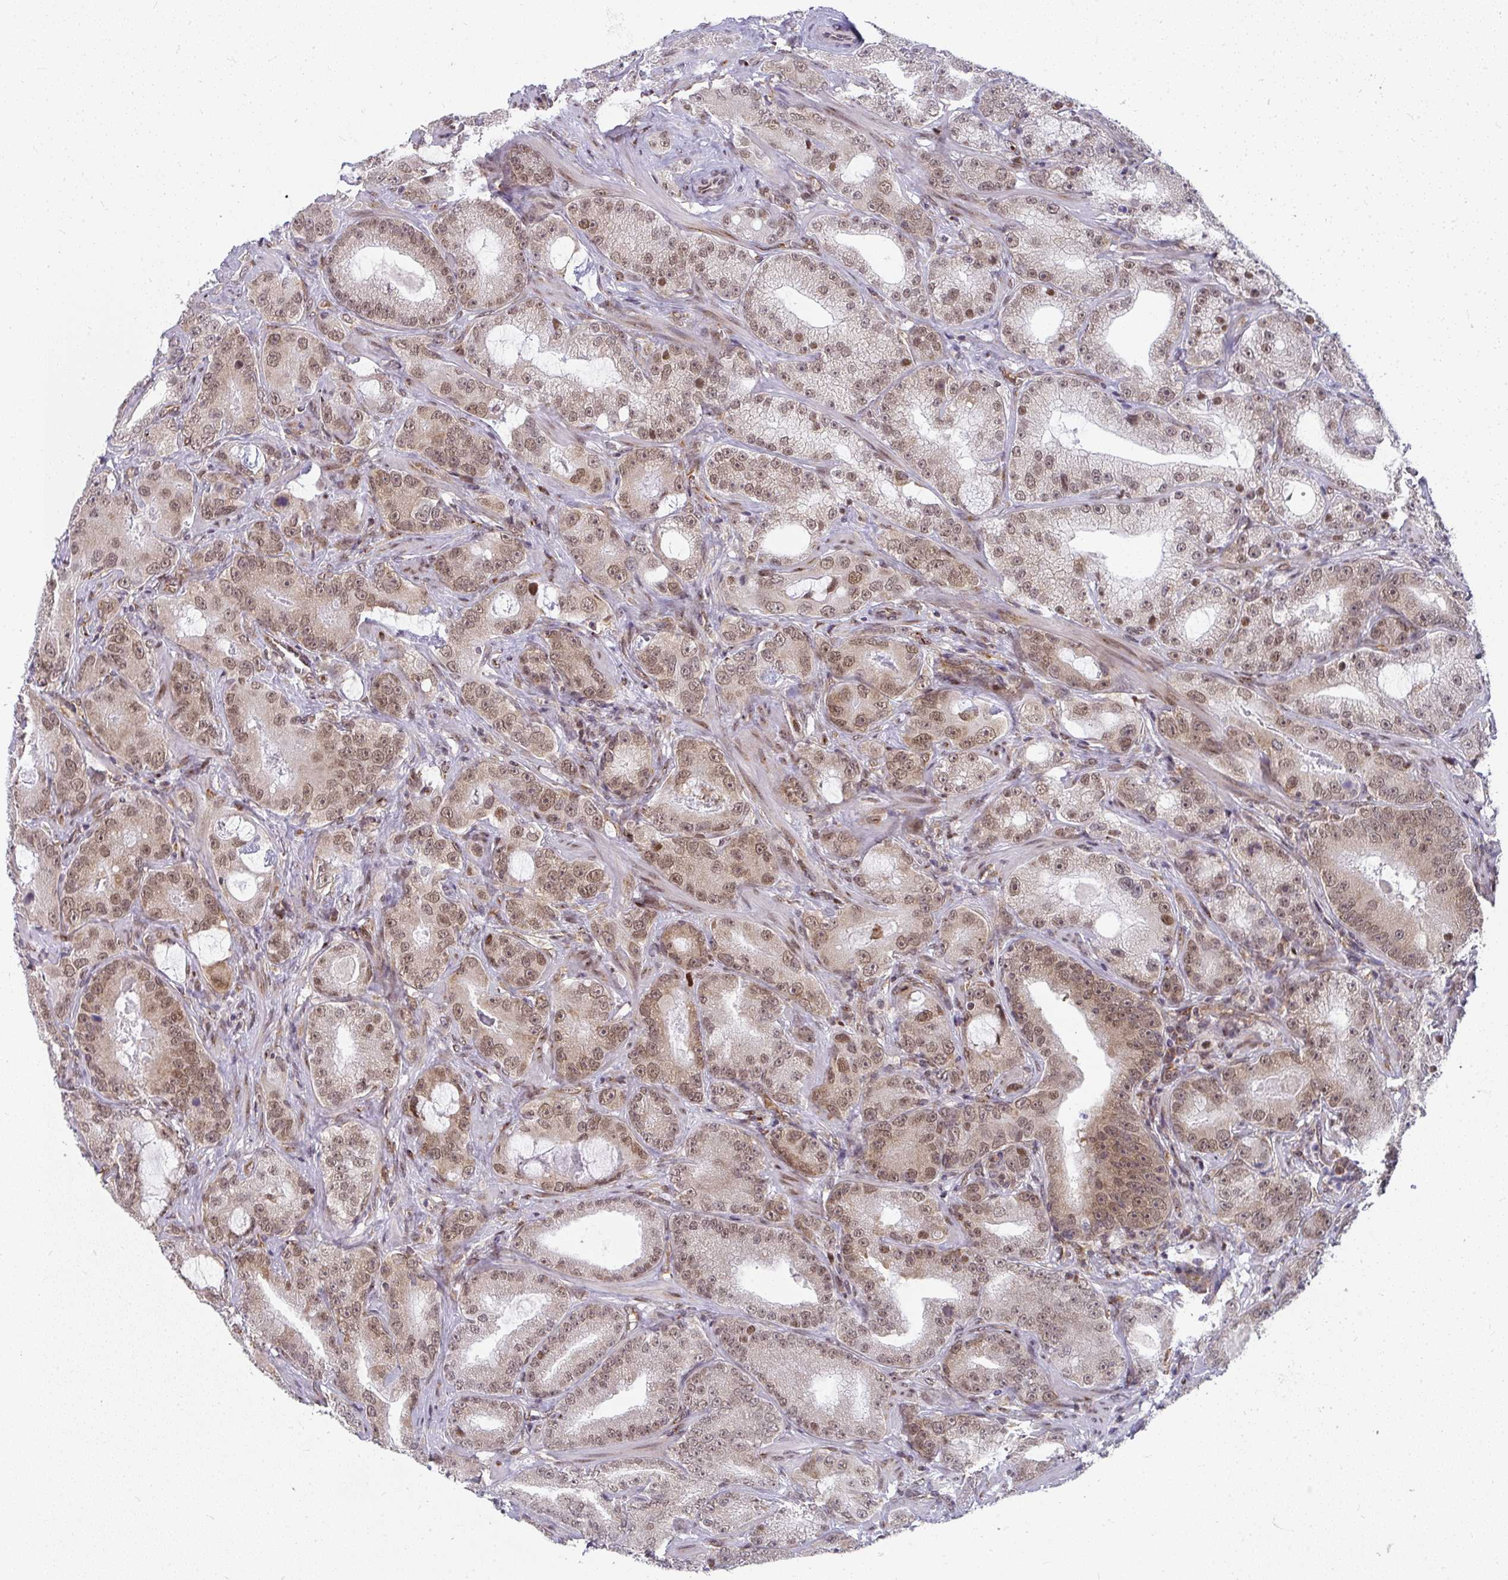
{"staining": {"intensity": "moderate", "quantity": ">75%", "location": "cytoplasmic/membranous,nuclear"}, "tissue": "prostate cancer", "cell_type": "Tumor cells", "image_type": "cancer", "snomed": [{"axis": "morphology", "description": "Adenocarcinoma, High grade"}, {"axis": "topography", "description": "Prostate"}], "caption": "High-grade adenocarcinoma (prostate) stained with a brown dye displays moderate cytoplasmic/membranous and nuclear positive positivity in about >75% of tumor cells.", "gene": "SYNCRIP", "patient": {"sex": "male", "age": 65}}